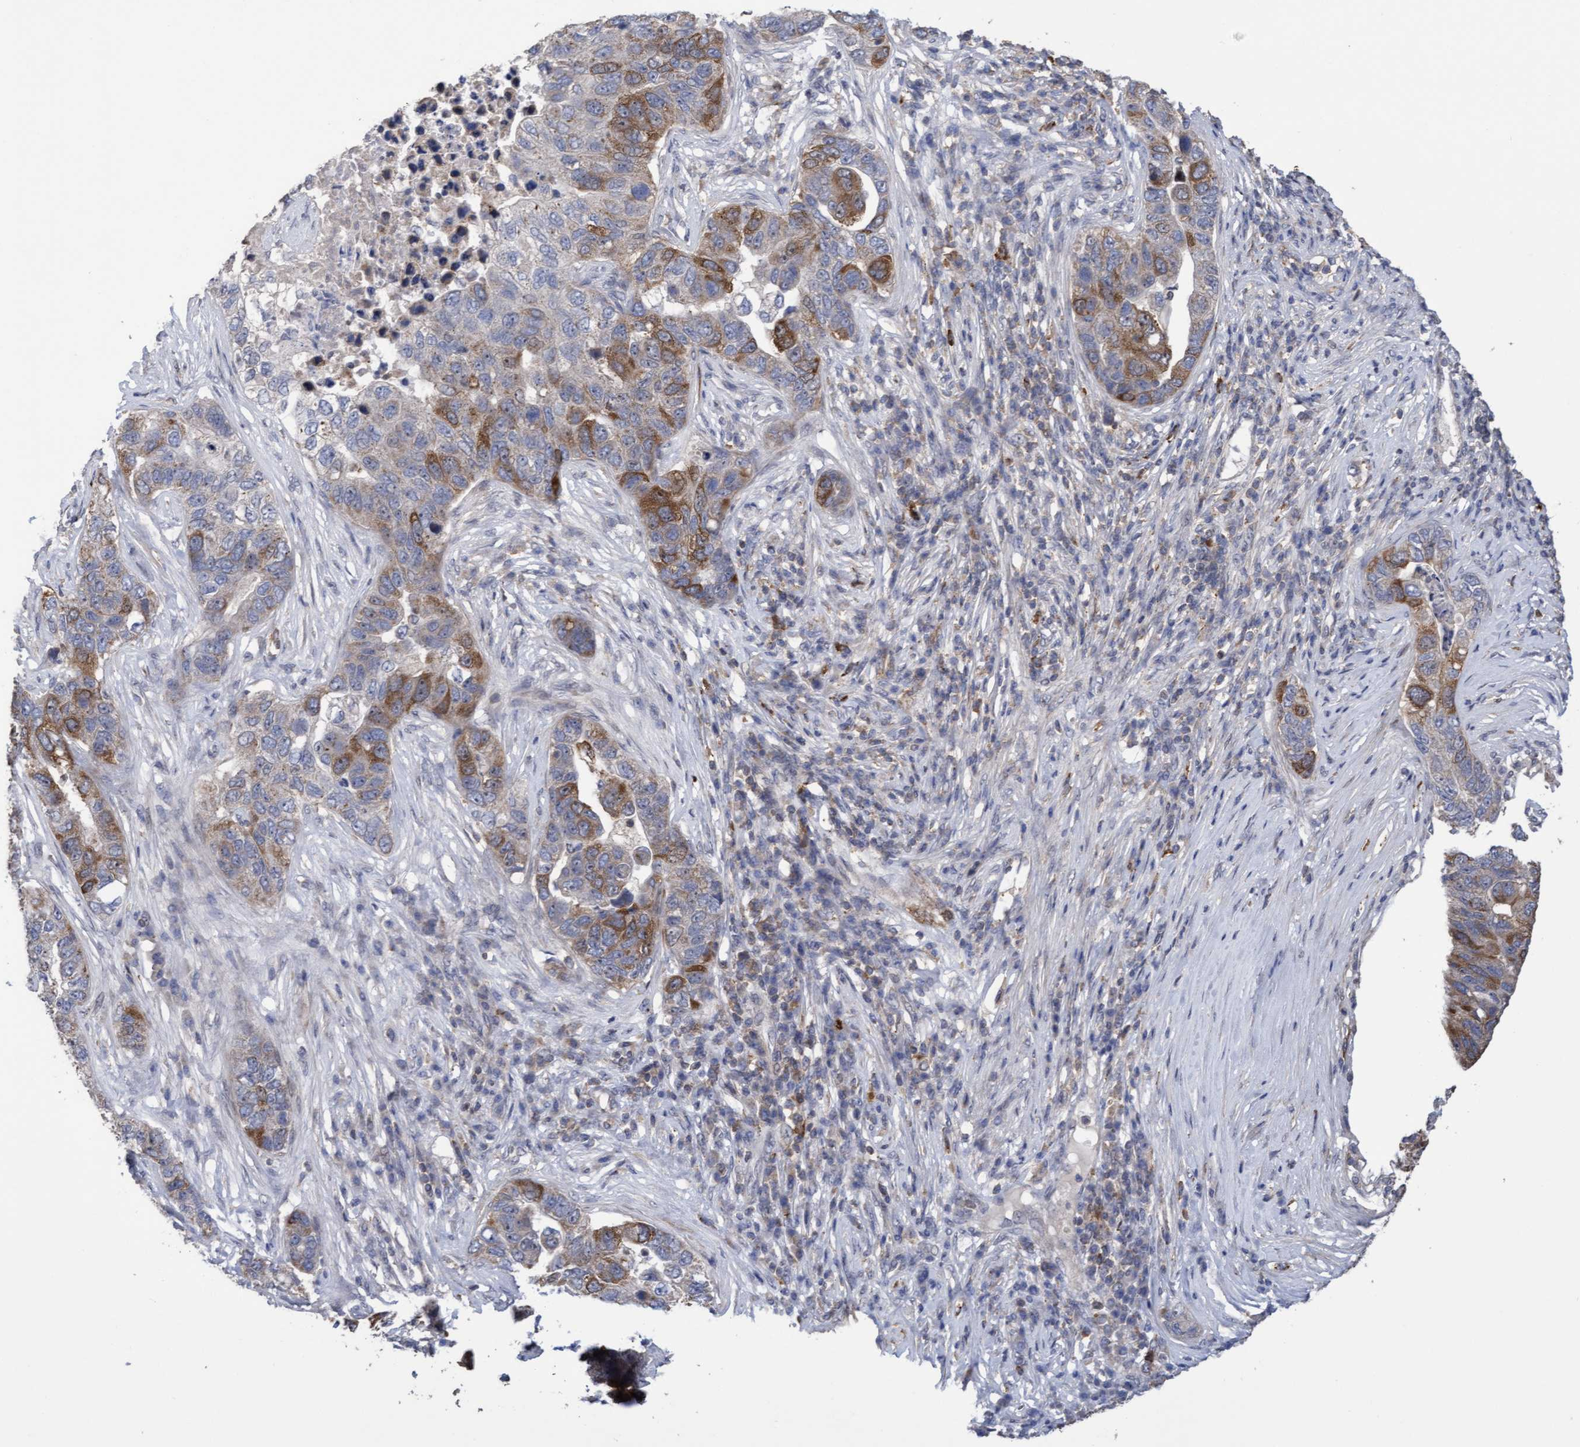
{"staining": {"intensity": "moderate", "quantity": "25%-75%", "location": "cytoplasmic/membranous,nuclear"}, "tissue": "pancreatic cancer", "cell_type": "Tumor cells", "image_type": "cancer", "snomed": [{"axis": "morphology", "description": "Adenocarcinoma, NOS"}, {"axis": "topography", "description": "Pancreas"}], "caption": "The immunohistochemical stain shows moderate cytoplasmic/membranous and nuclear staining in tumor cells of pancreatic cancer (adenocarcinoma) tissue.", "gene": "SLBP", "patient": {"sex": "female", "age": 61}}